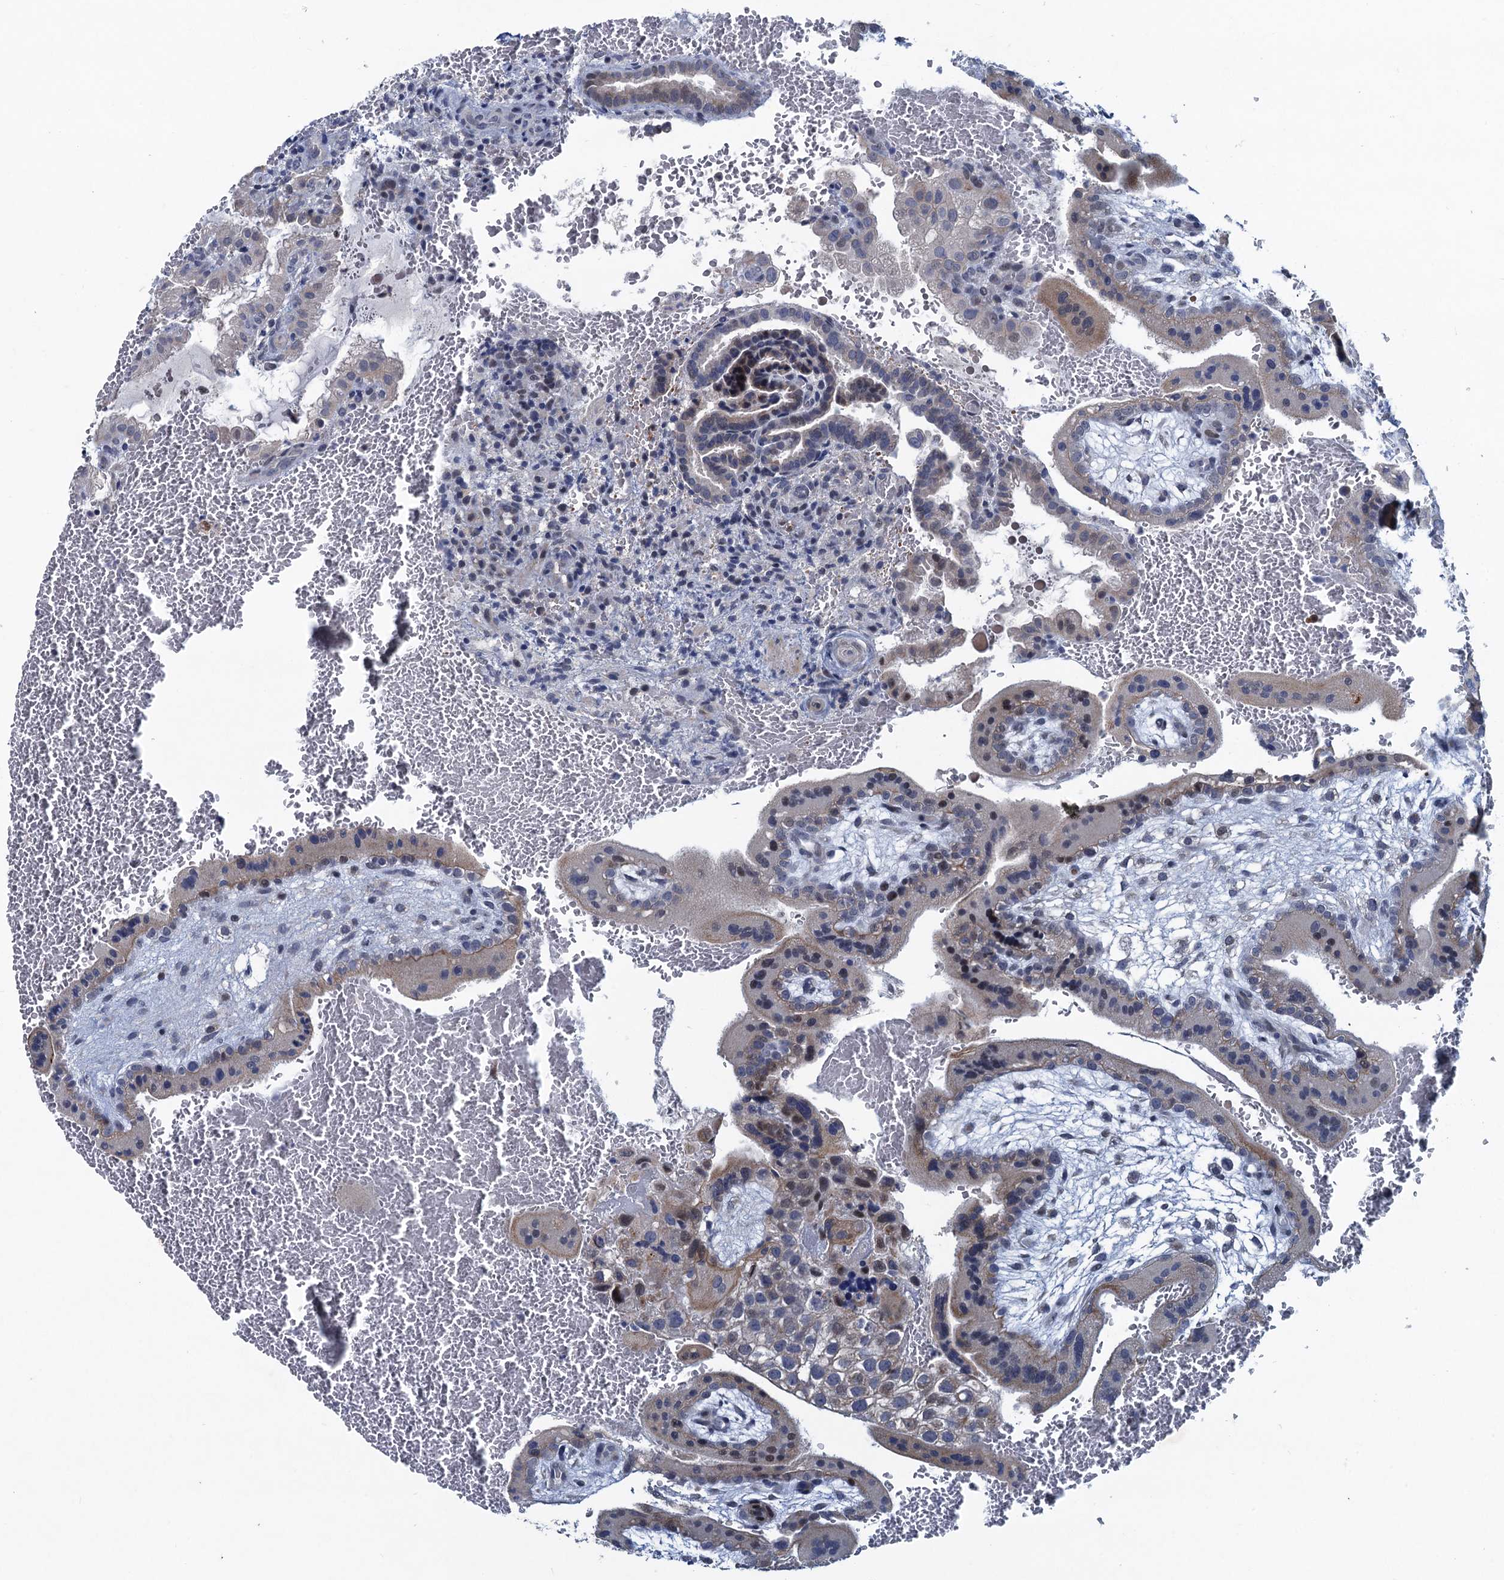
{"staining": {"intensity": "moderate", "quantity": "<25%", "location": "nuclear"}, "tissue": "placenta", "cell_type": "Trophoblastic cells", "image_type": "normal", "snomed": [{"axis": "morphology", "description": "Normal tissue, NOS"}, {"axis": "topography", "description": "Placenta"}], "caption": "Trophoblastic cells demonstrate low levels of moderate nuclear positivity in about <25% of cells in benign placenta.", "gene": "ATOSA", "patient": {"sex": "female", "age": 35}}